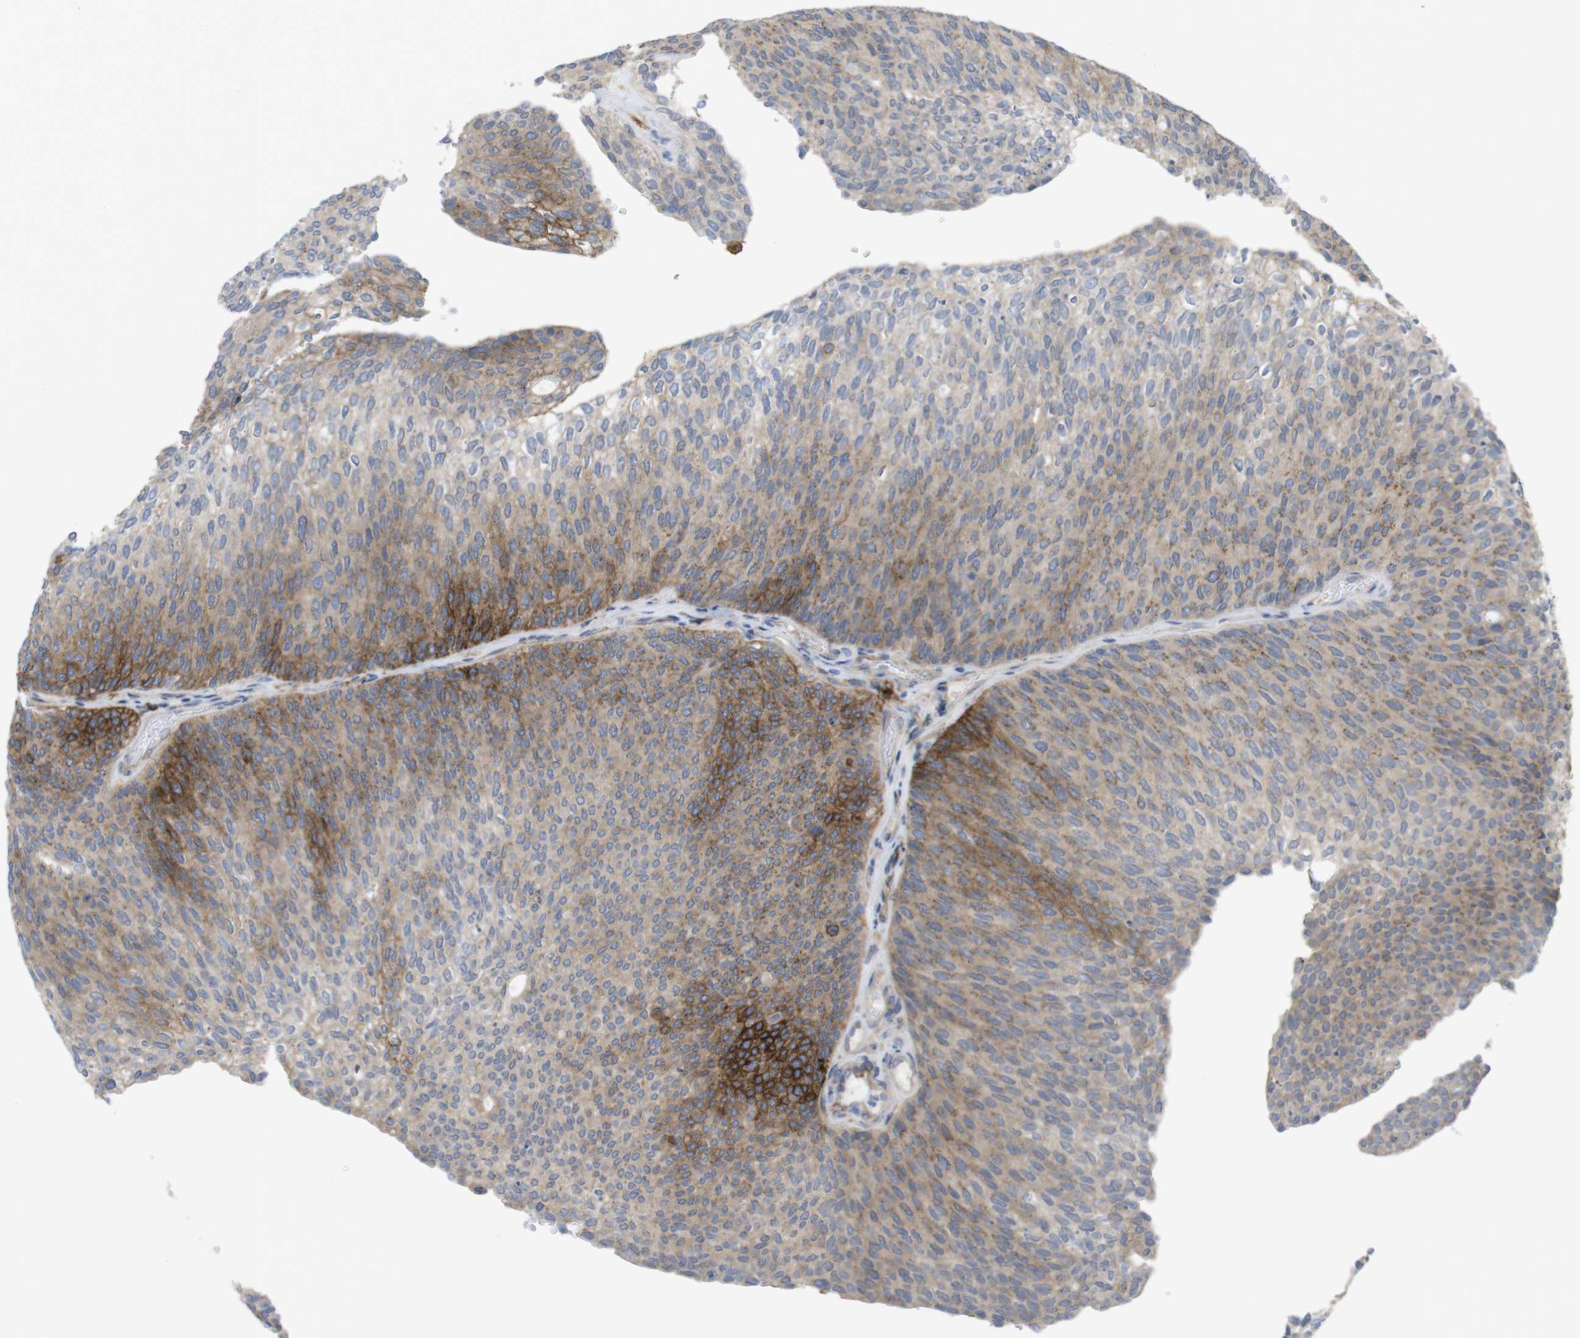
{"staining": {"intensity": "strong", "quantity": "25%-75%", "location": "cytoplasmic/membranous"}, "tissue": "urothelial cancer", "cell_type": "Tumor cells", "image_type": "cancer", "snomed": [{"axis": "morphology", "description": "Urothelial carcinoma, Low grade"}, {"axis": "topography", "description": "Urinary bladder"}], "caption": "About 25%-75% of tumor cells in human urothelial cancer reveal strong cytoplasmic/membranous protein staining as visualized by brown immunohistochemical staining.", "gene": "CCR6", "patient": {"sex": "female", "age": 79}}